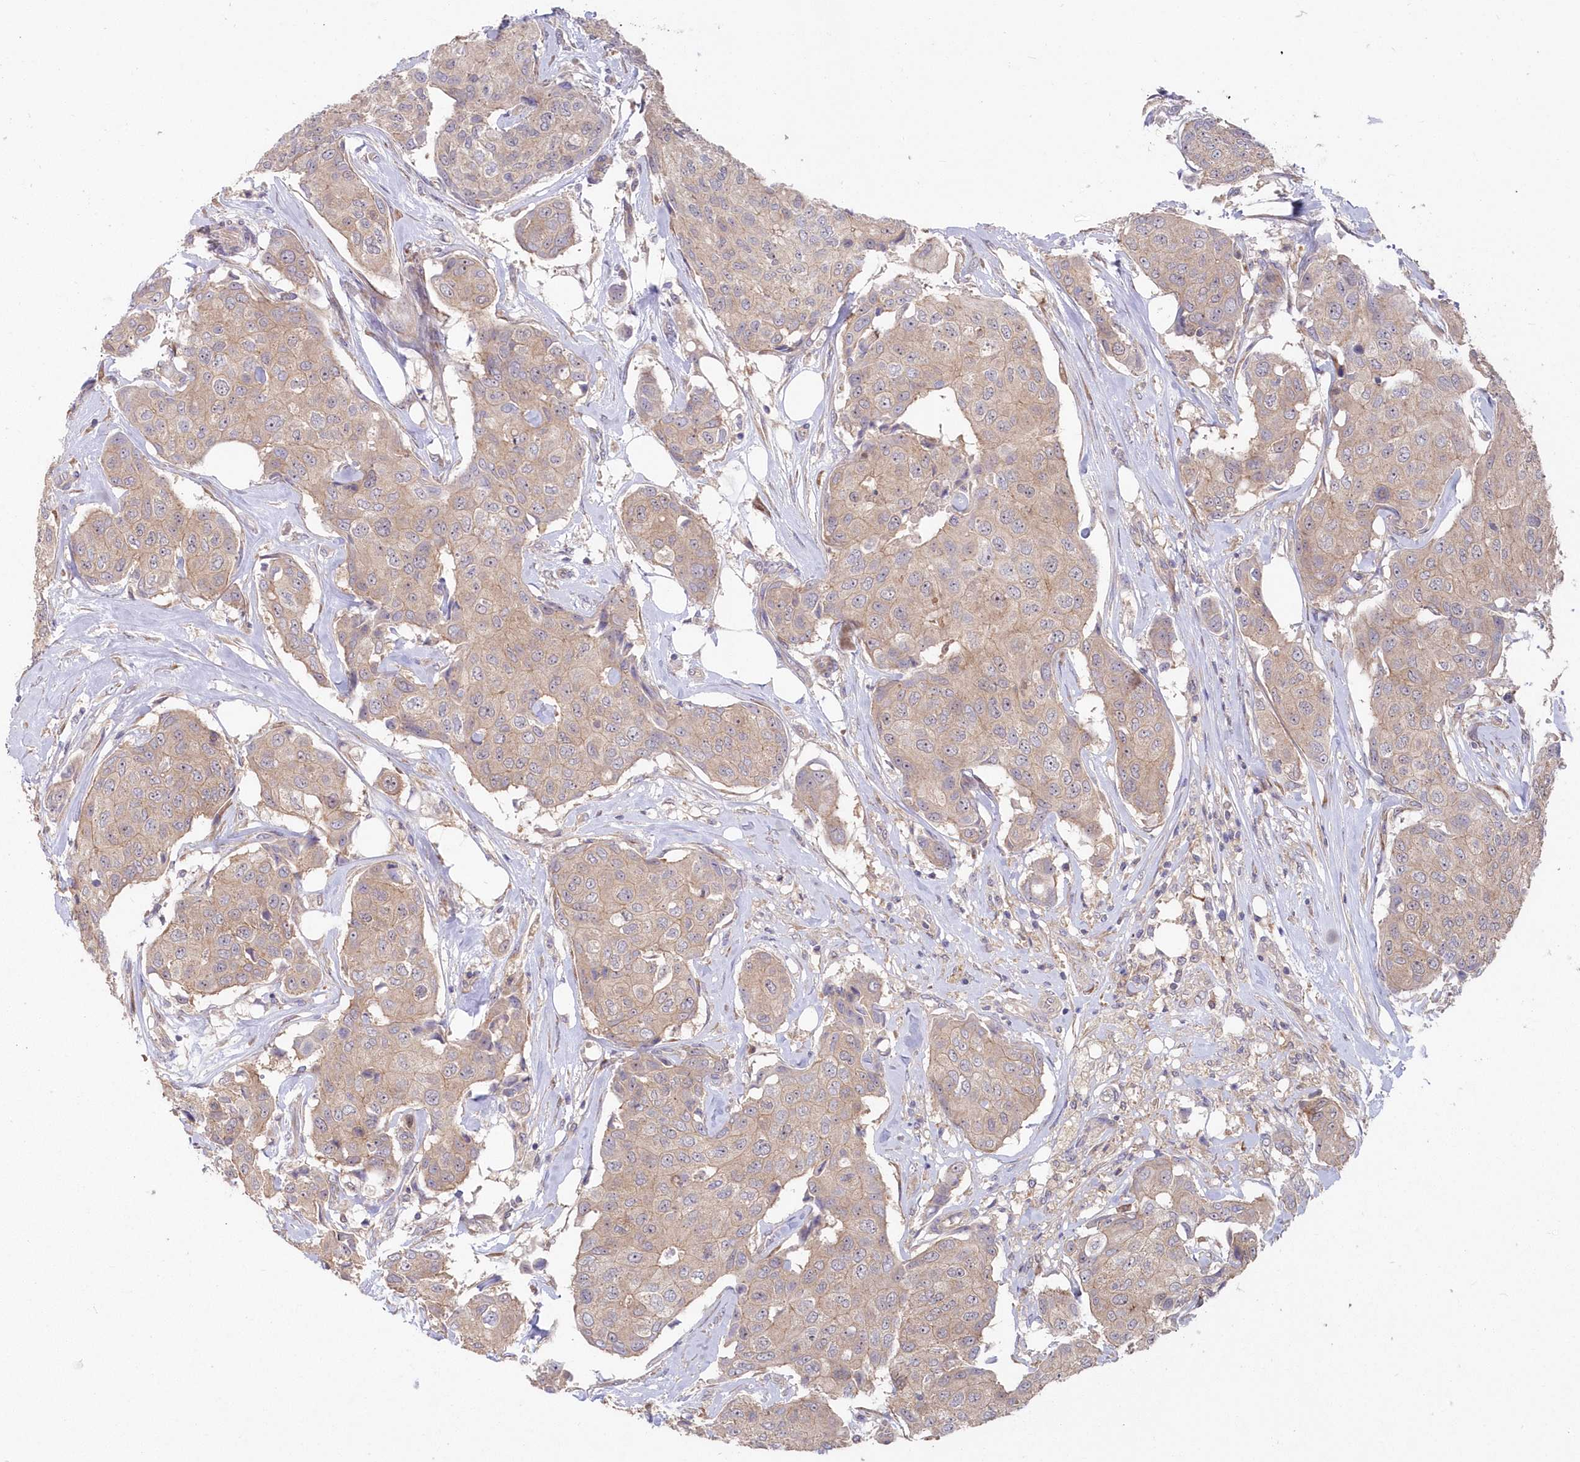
{"staining": {"intensity": "weak", "quantity": "<25%", "location": "cytoplasmic/membranous"}, "tissue": "breast cancer", "cell_type": "Tumor cells", "image_type": "cancer", "snomed": [{"axis": "morphology", "description": "Duct carcinoma"}, {"axis": "topography", "description": "Breast"}], "caption": "Tumor cells show no significant expression in breast intraductal carcinoma.", "gene": "TBCA", "patient": {"sex": "female", "age": 80}}